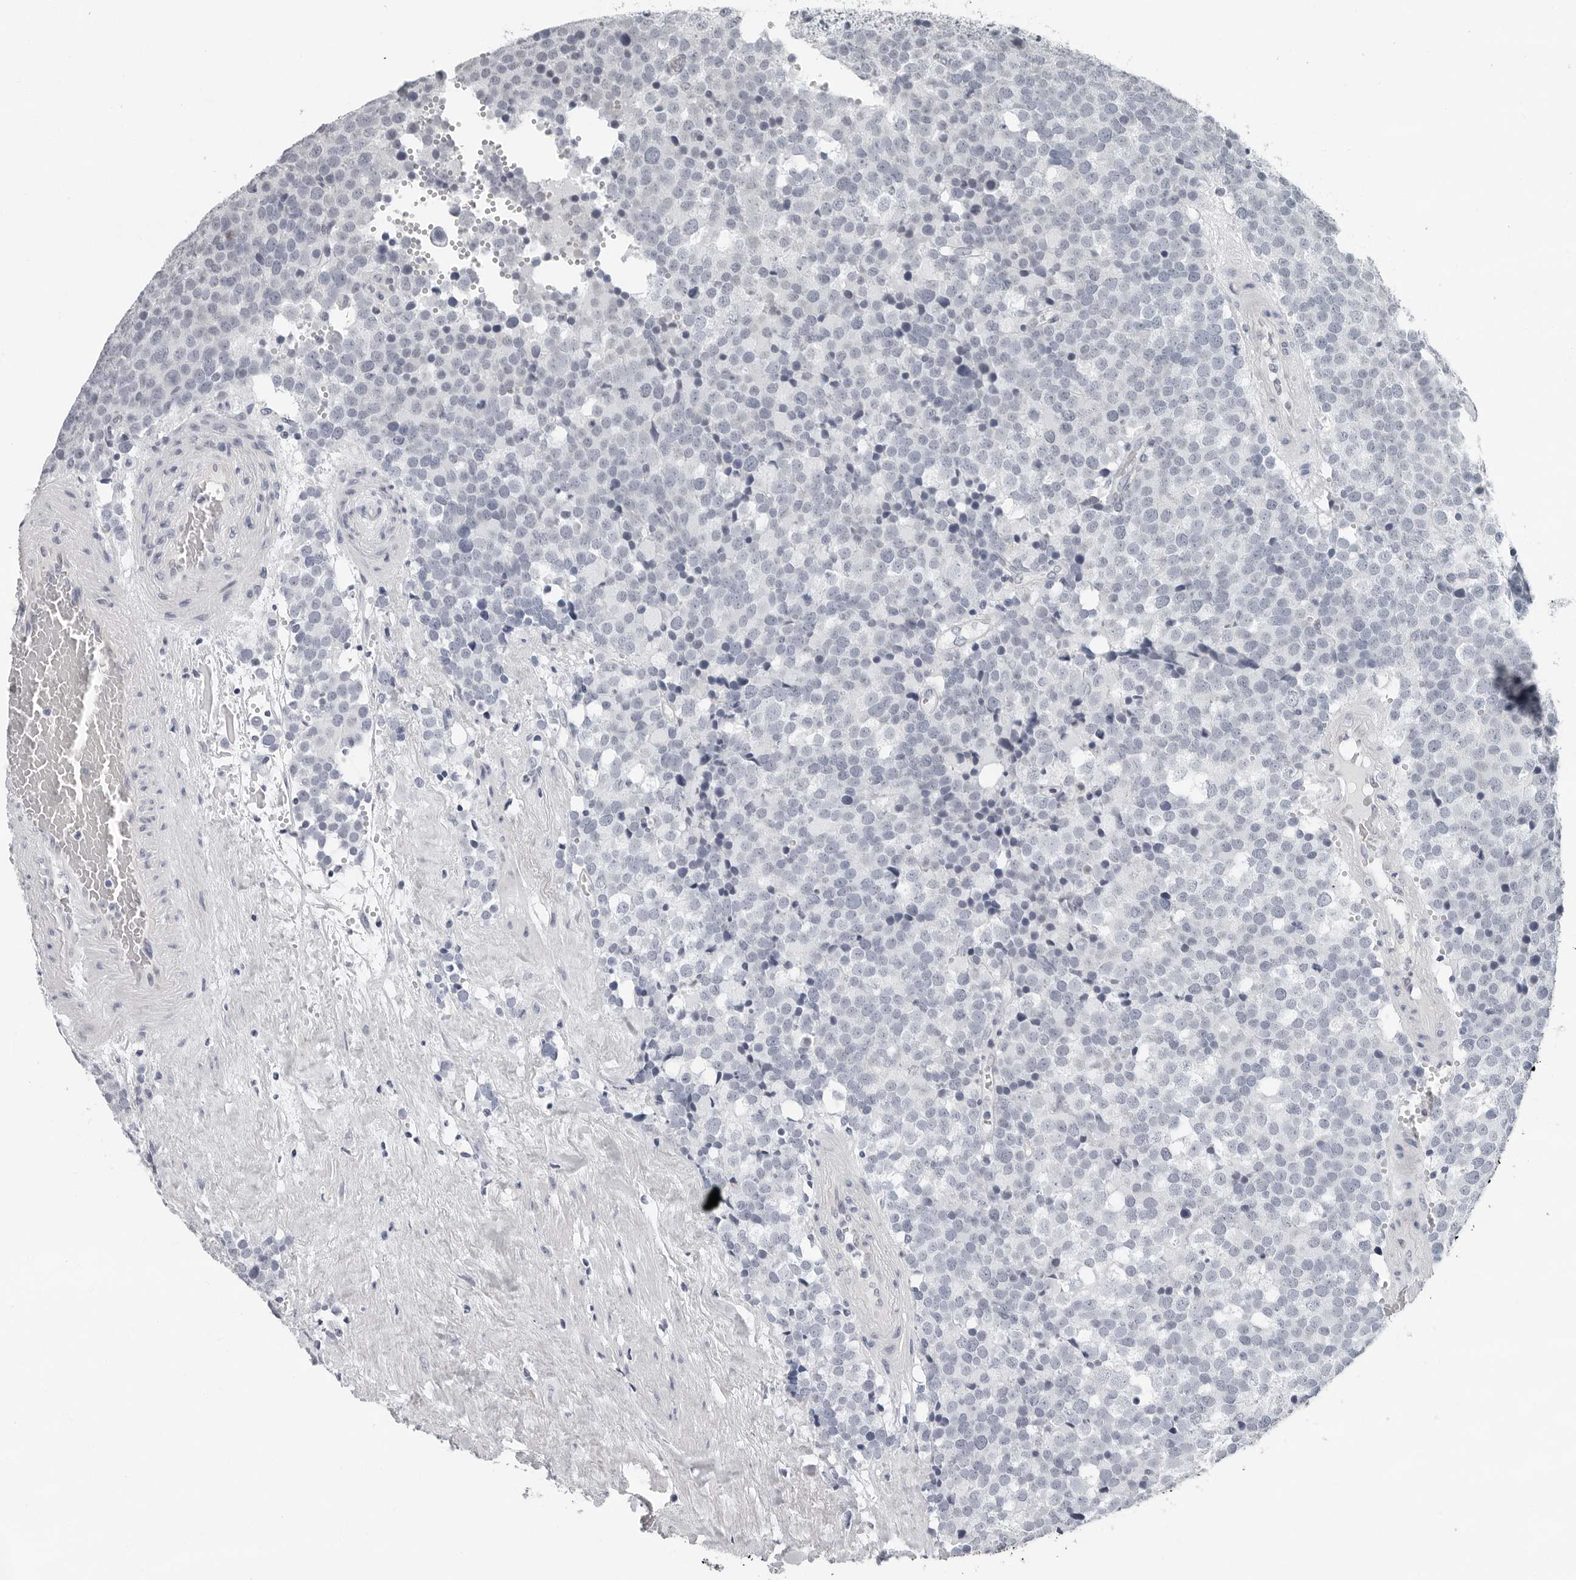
{"staining": {"intensity": "negative", "quantity": "none", "location": "none"}, "tissue": "testis cancer", "cell_type": "Tumor cells", "image_type": "cancer", "snomed": [{"axis": "morphology", "description": "Seminoma, NOS"}, {"axis": "topography", "description": "Testis"}], "caption": "Human testis seminoma stained for a protein using immunohistochemistry (IHC) demonstrates no staining in tumor cells.", "gene": "CCDC28B", "patient": {"sex": "male", "age": 71}}